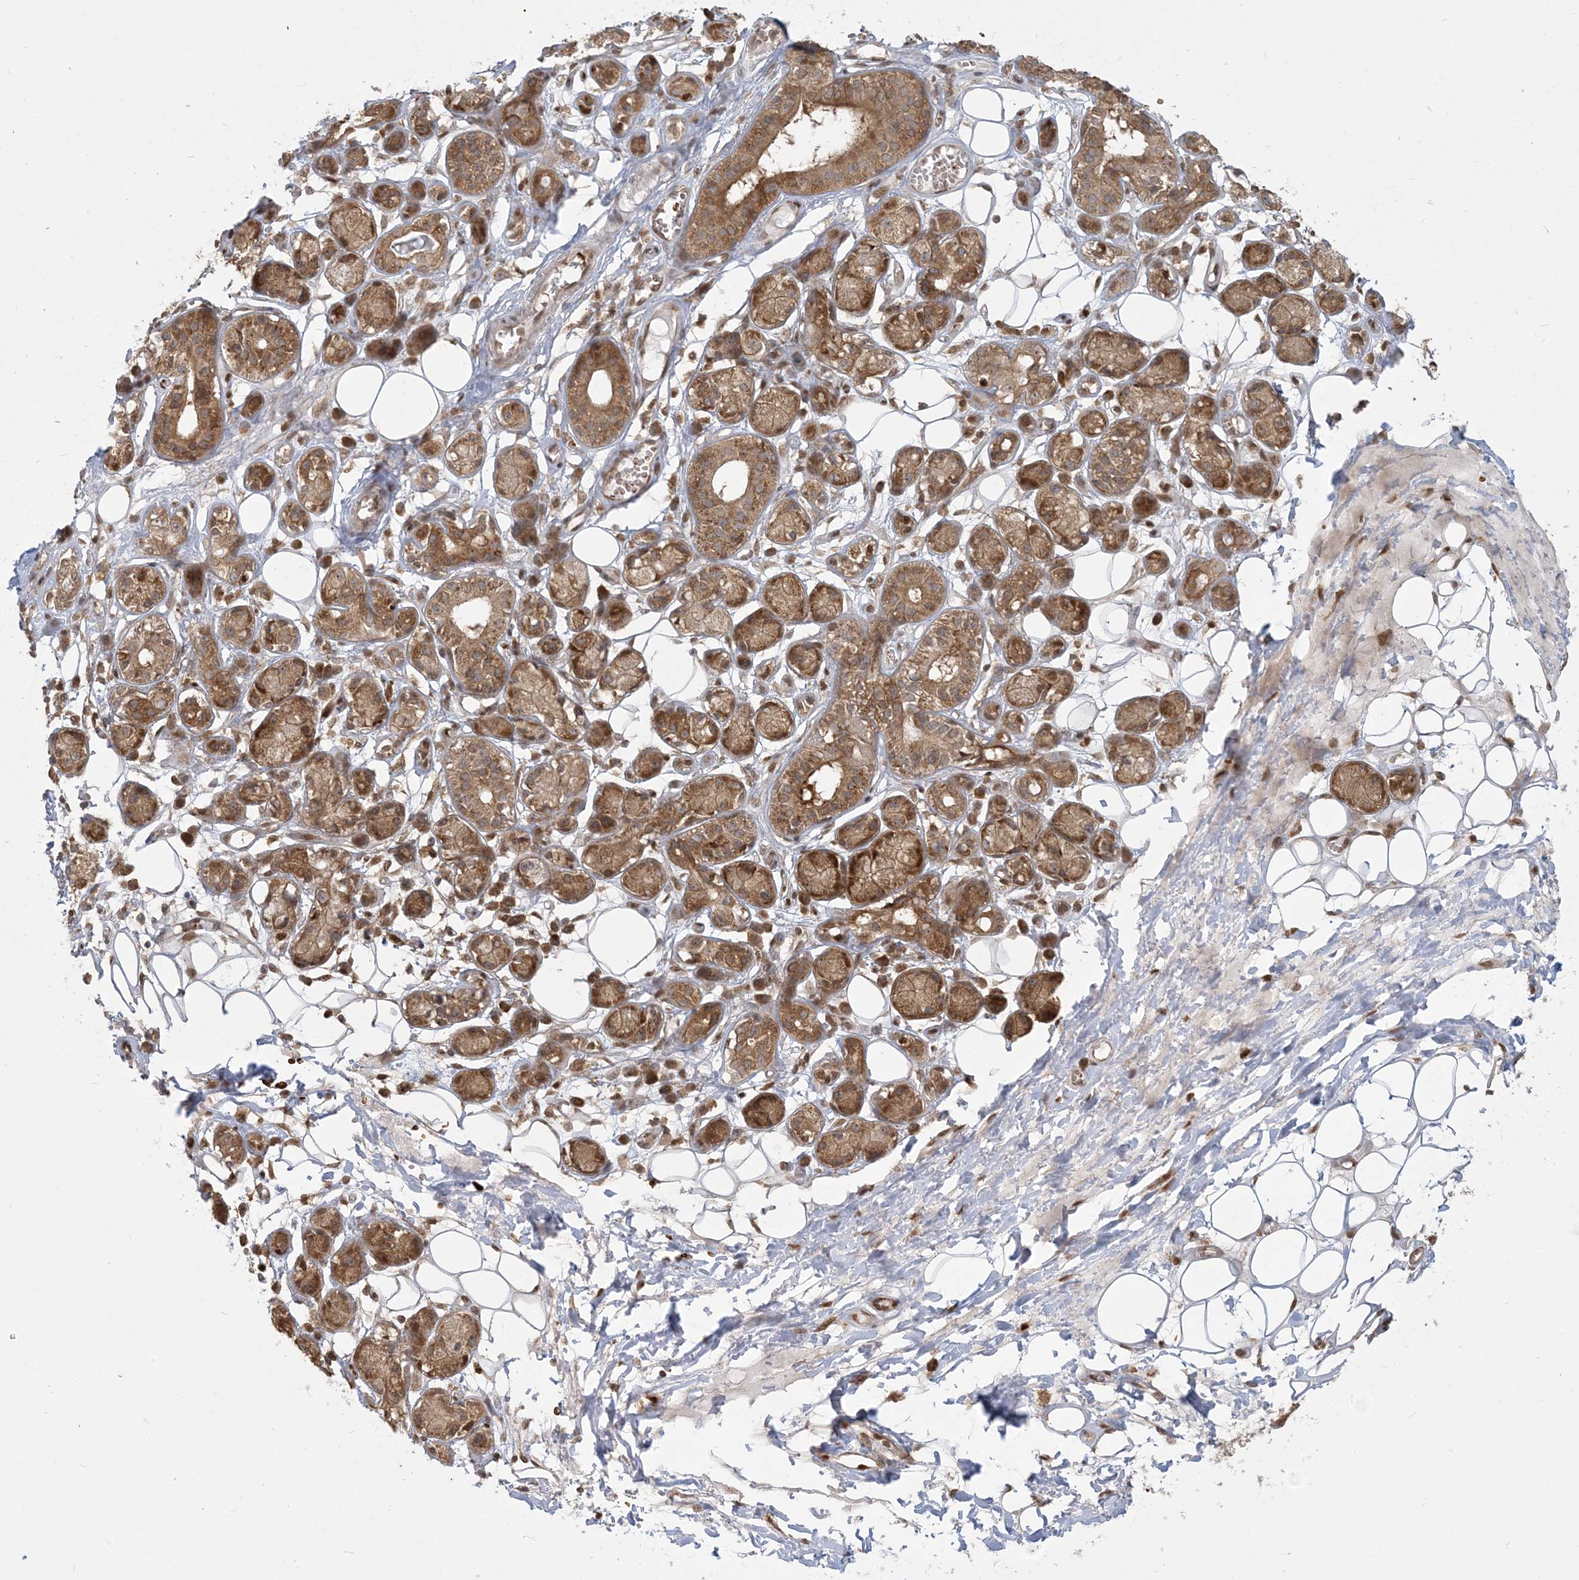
{"staining": {"intensity": "moderate", "quantity": ">75%", "location": "cytoplasmic/membranous"}, "tissue": "adipose tissue", "cell_type": "Adipocytes", "image_type": "normal", "snomed": [{"axis": "morphology", "description": "Normal tissue, NOS"}, {"axis": "morphology", "description": "Inflammation, NOS"}, {"axis": "topography", "description": "Salivary gland"}, {"axis": "topography", "description": "Peripheral nerve tissue"}], "caption": "DAB immunohistochemical staining of benign adipose tissue reveals moderate cytoplasmic/membranous protein staining in approximately >75% of adipocytes. Using DAB (brown) and hematoxylin (blue) stains, captured at high magnification using brightfield microscopy.", "gene": "ABCF3", "patient": {"sex": "female", "age": 75}}